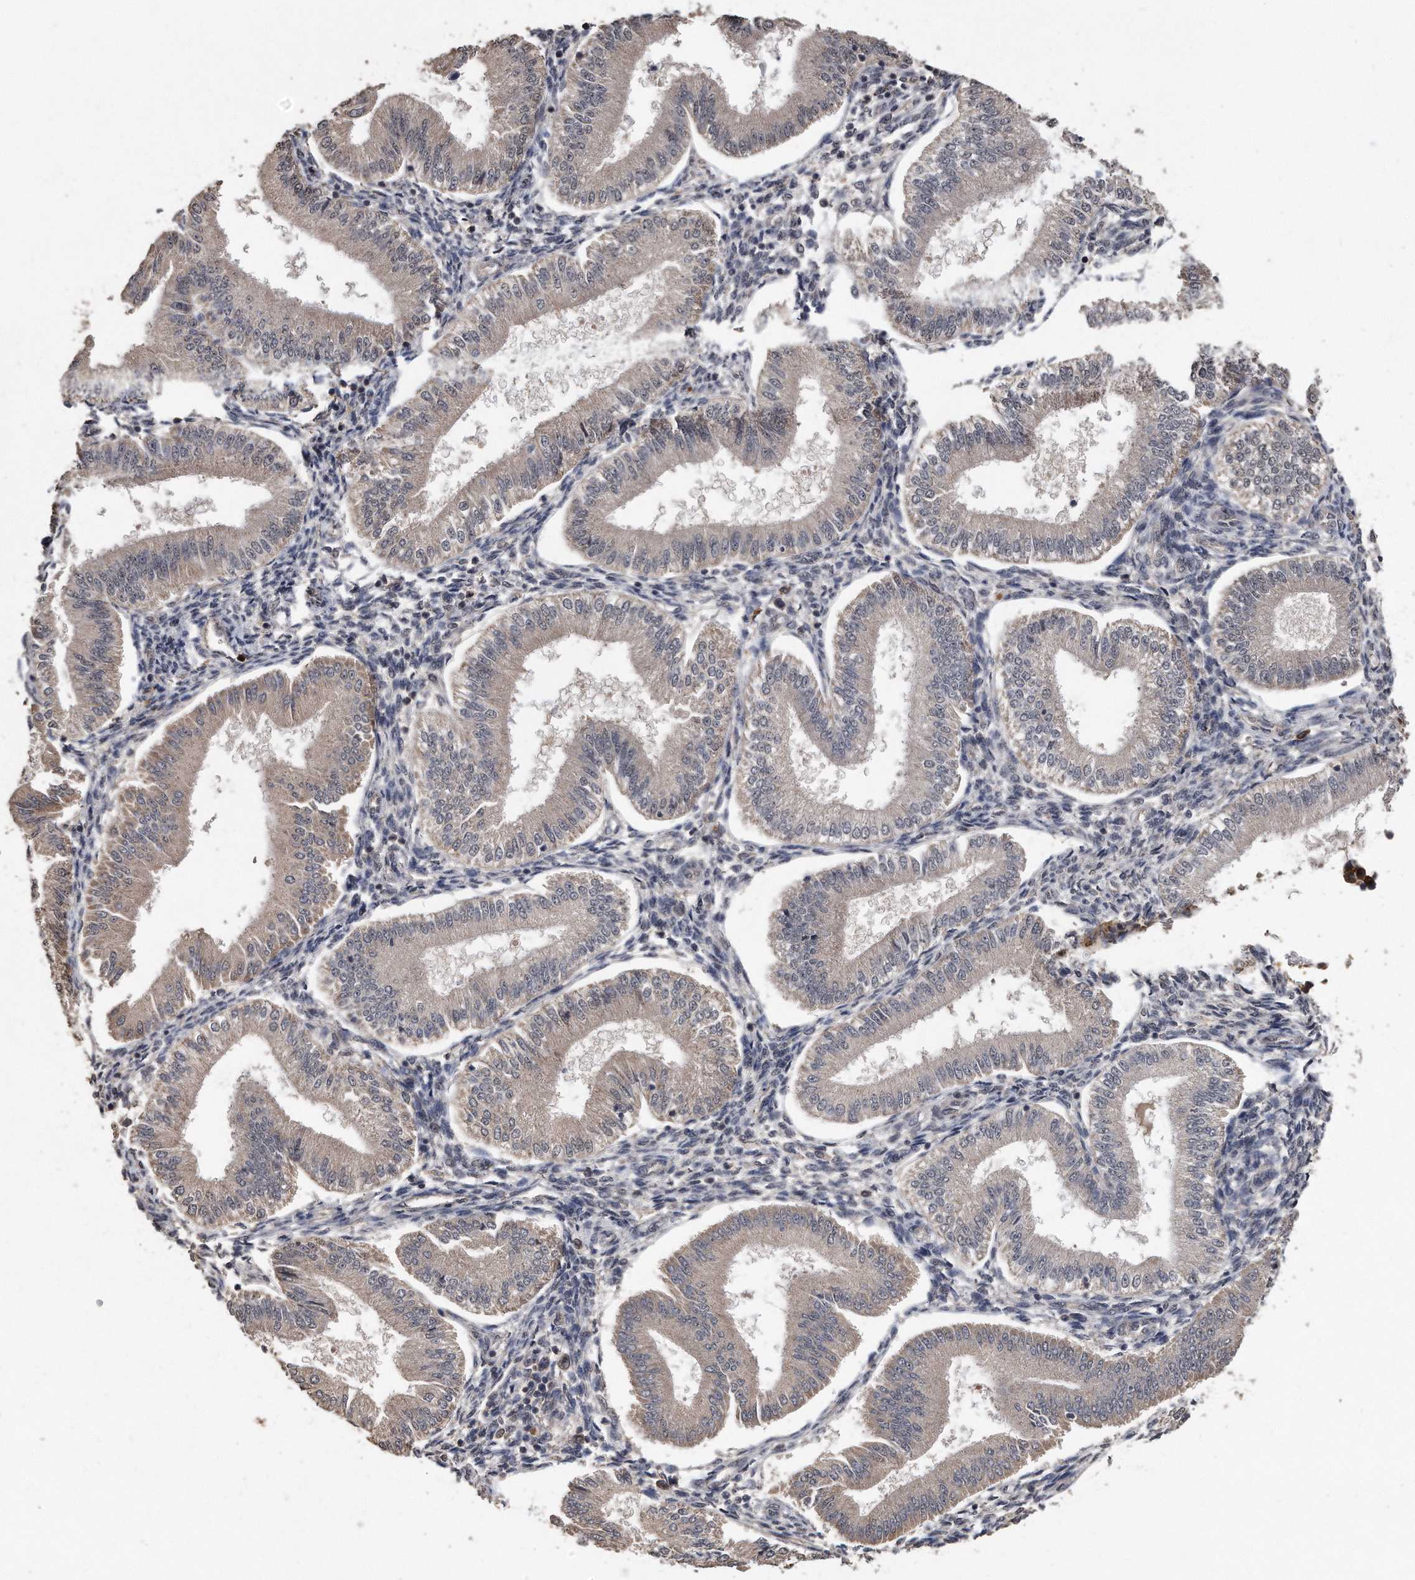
{"staining": {"intensity": "negative", "quantity": "none", "location": "none"}, "tissue": "endometrium", "cell_type": "Cells in endometrial stroma", "image_type": "normal", "snomed": [{"axis": "morphology", "description": "Normal tissue, NOS"}, {"axis": "topography", "description": "Endometrium"}], "caption": "A high-resolution histopathology image shows immunohistochemistry staining of benign endometrium, which displays no significant positivity in cells in endometrial stroma. (DAB IHC visualized using brightfield microscopy, high magnification).", "gene": "PELO", "patient": {"sex": "female", "age": 39}}